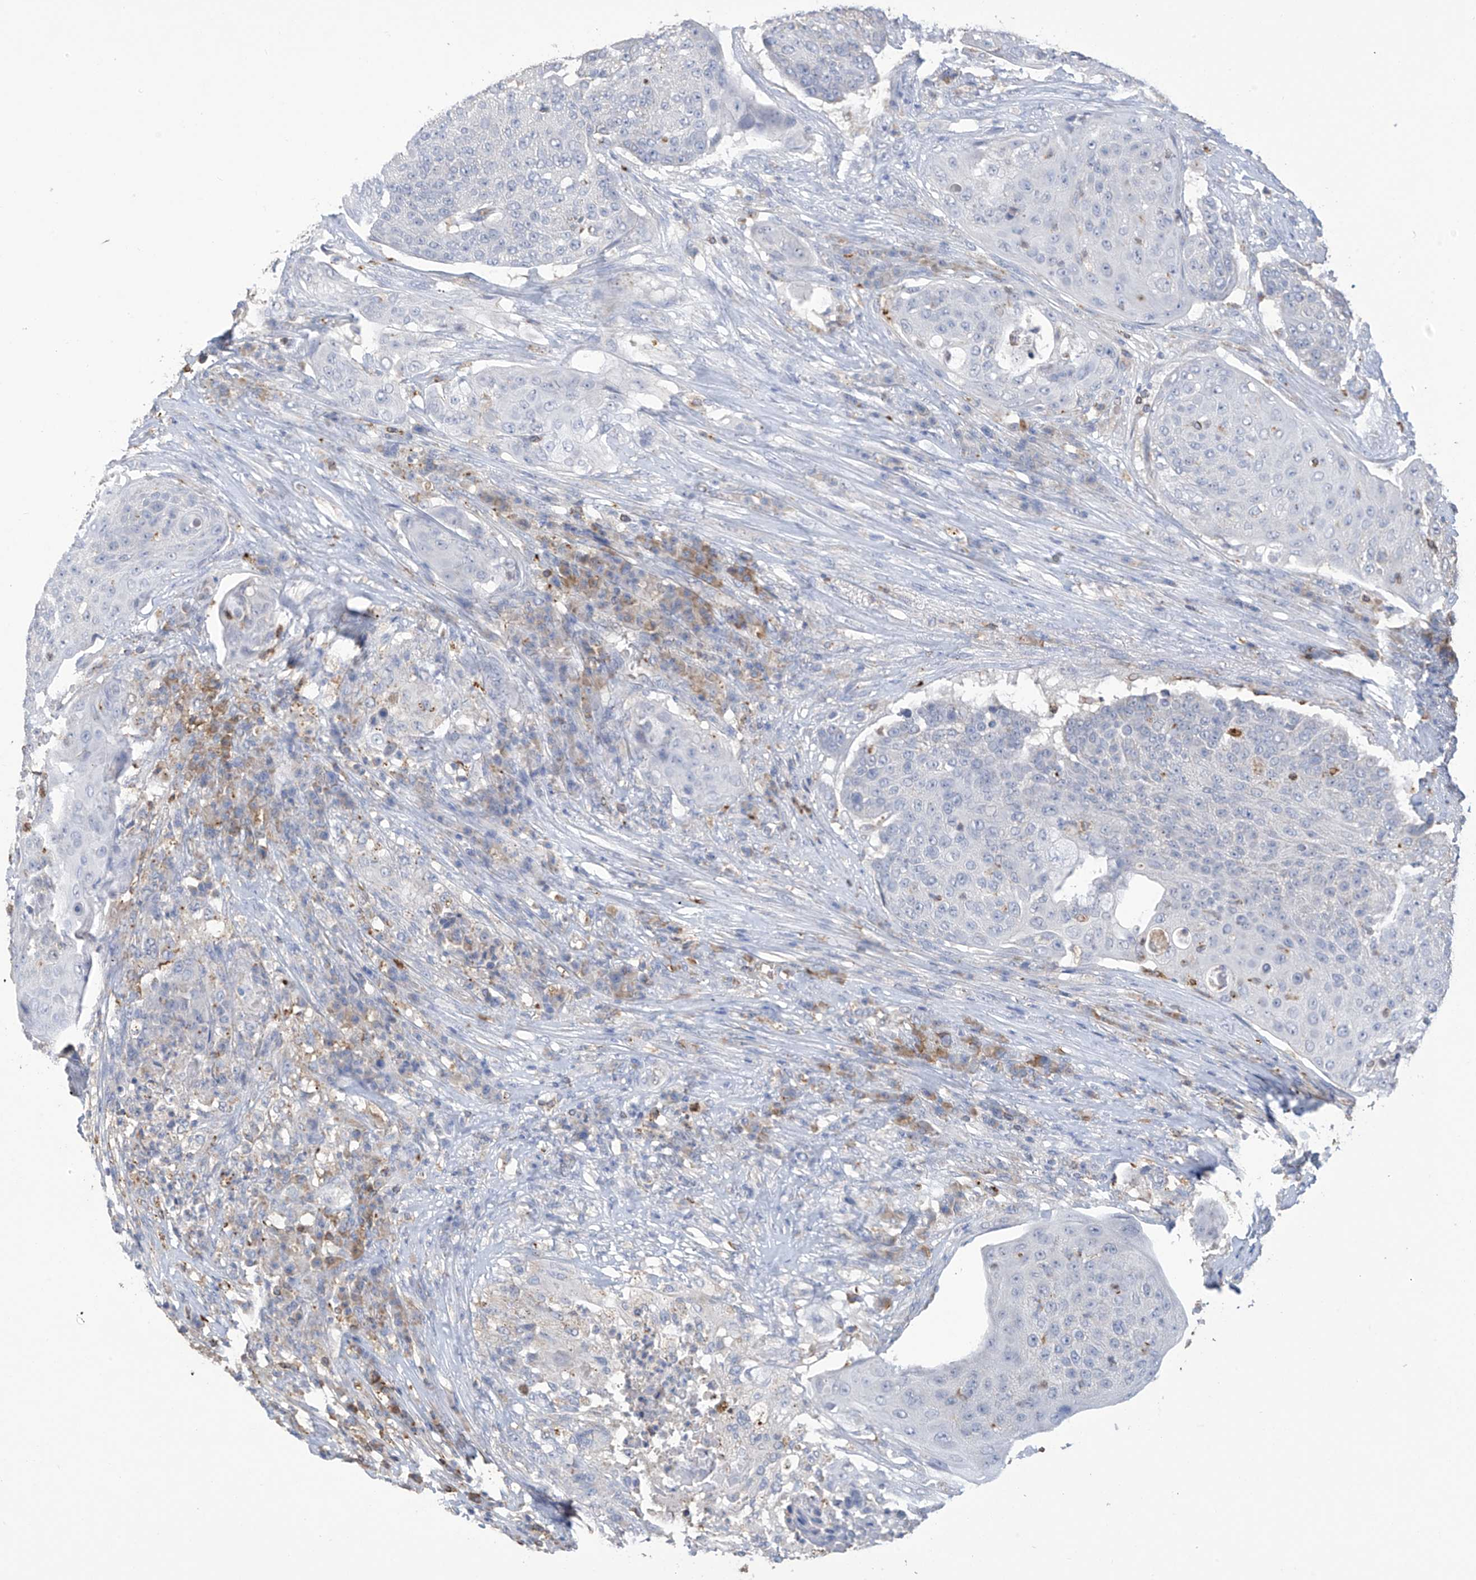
{"staining": {"intensity": "negative", "quantity": "none", "location": "none"}, "tissue": "urothelial cancer", "cell_type": "Tumor cells", "image_type": "cancer", "snomed": [{"axis": "morphology", "description": "Urothelial carcinoma, High grade"}, {"axis": "topography", "description": "Urinary bladder"}], "caption": "The IHC micrograph has no significant staining in tumor cells of urothelial cancer tissue.", "gene": "OGT", "patient": {"sex": "female", "age": 63}}